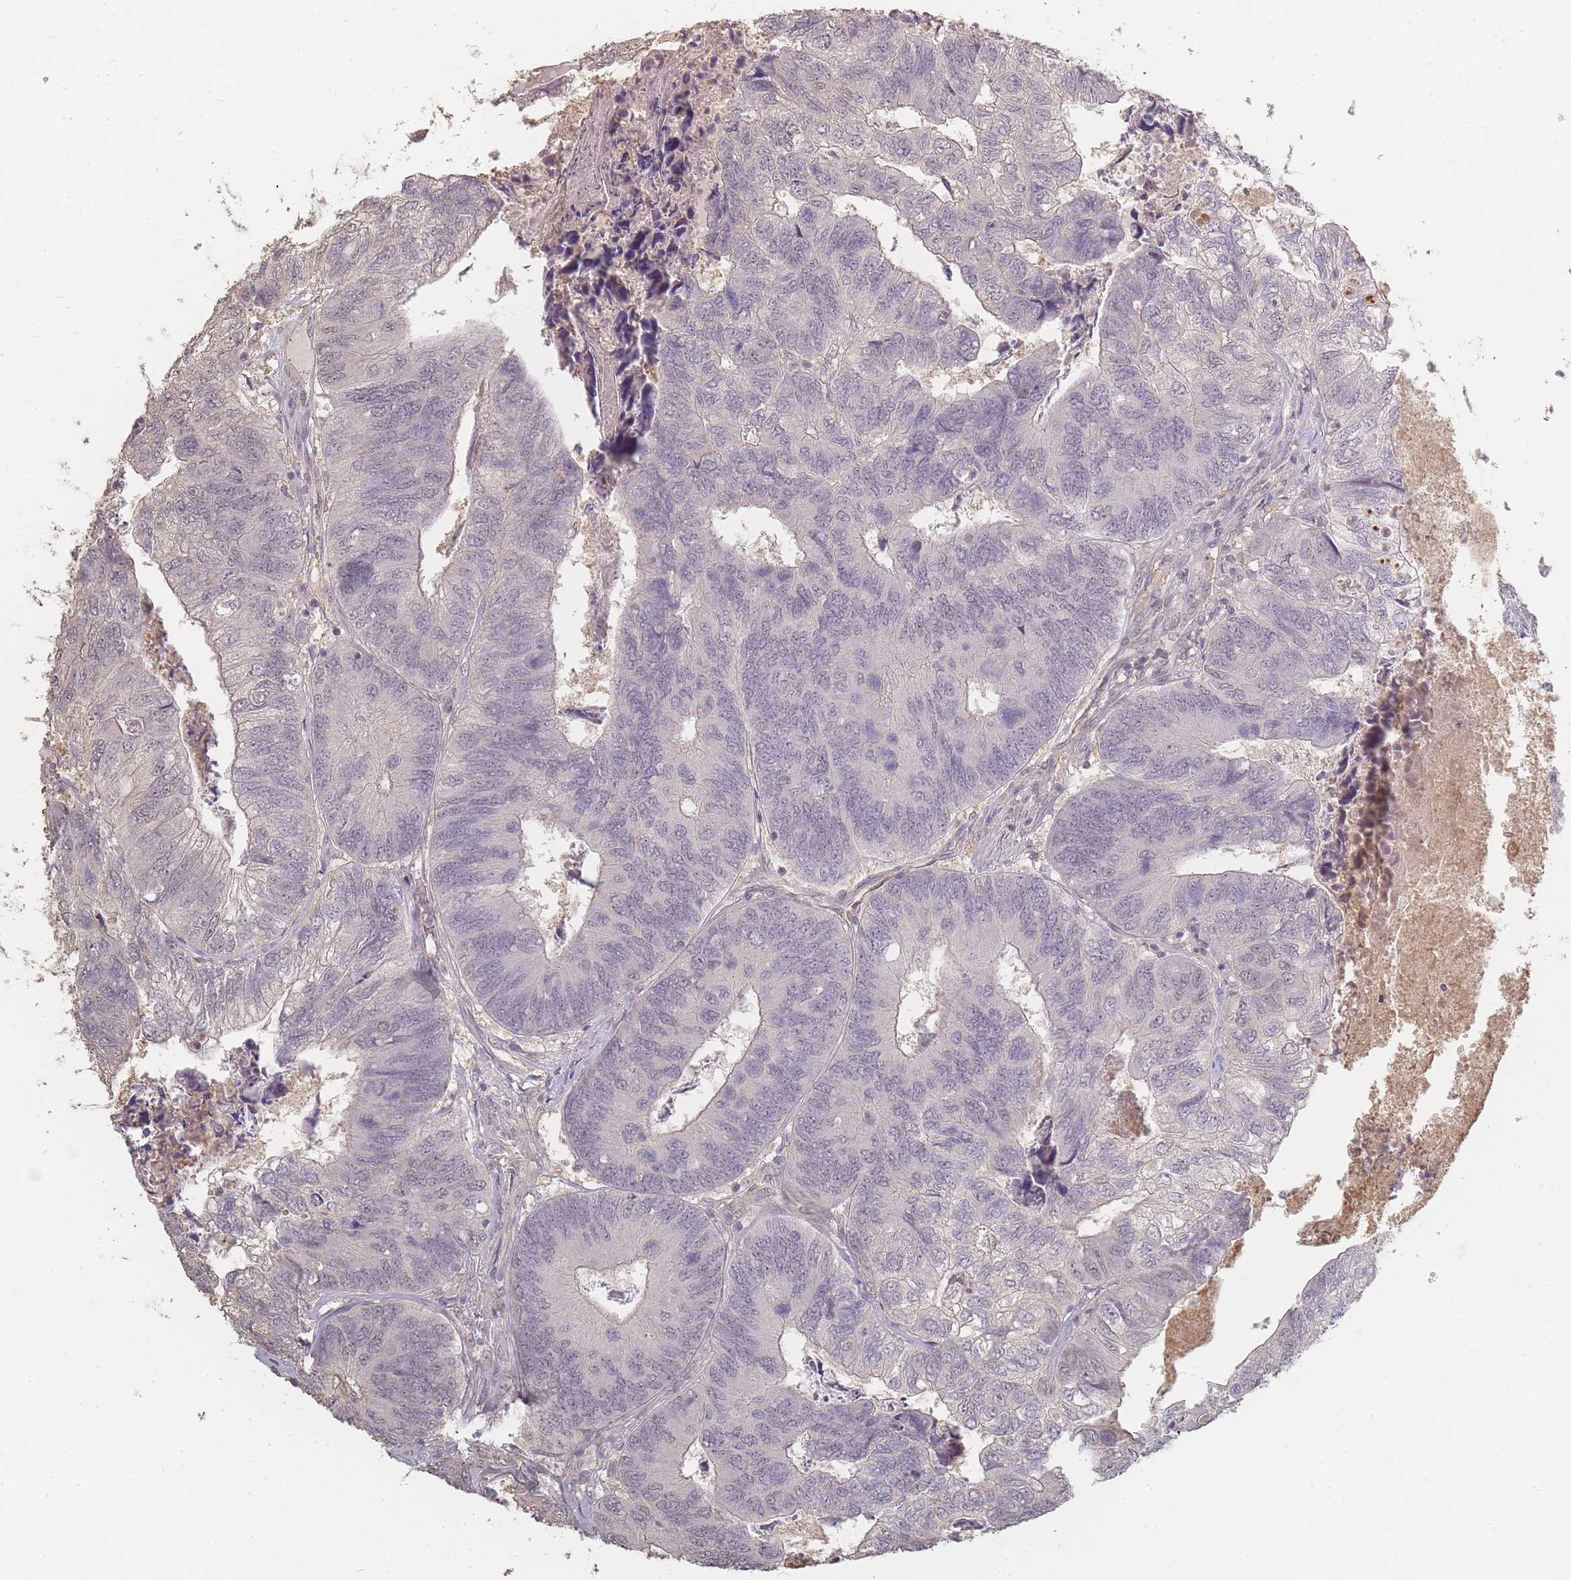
{"staining": {"intensity": "weak", "quantity": "<25%", "location": "nuclear"}, "tissue": "colorectal cancer", "cell_type": "Tumor cells", "image_type": "cancer", "snomed": [{"axis": "morphology", "description": "Adenocarcinoma, NOS"}, {"axis": "topography", "description": "Colon"}], "caption": "Immunohistochemical staining of human colorectal adenocarcinoma exhibits no significant positivity in tumor cells.", "gene": "RFTN1", "patient": {"sex": "female", "age": 67}}